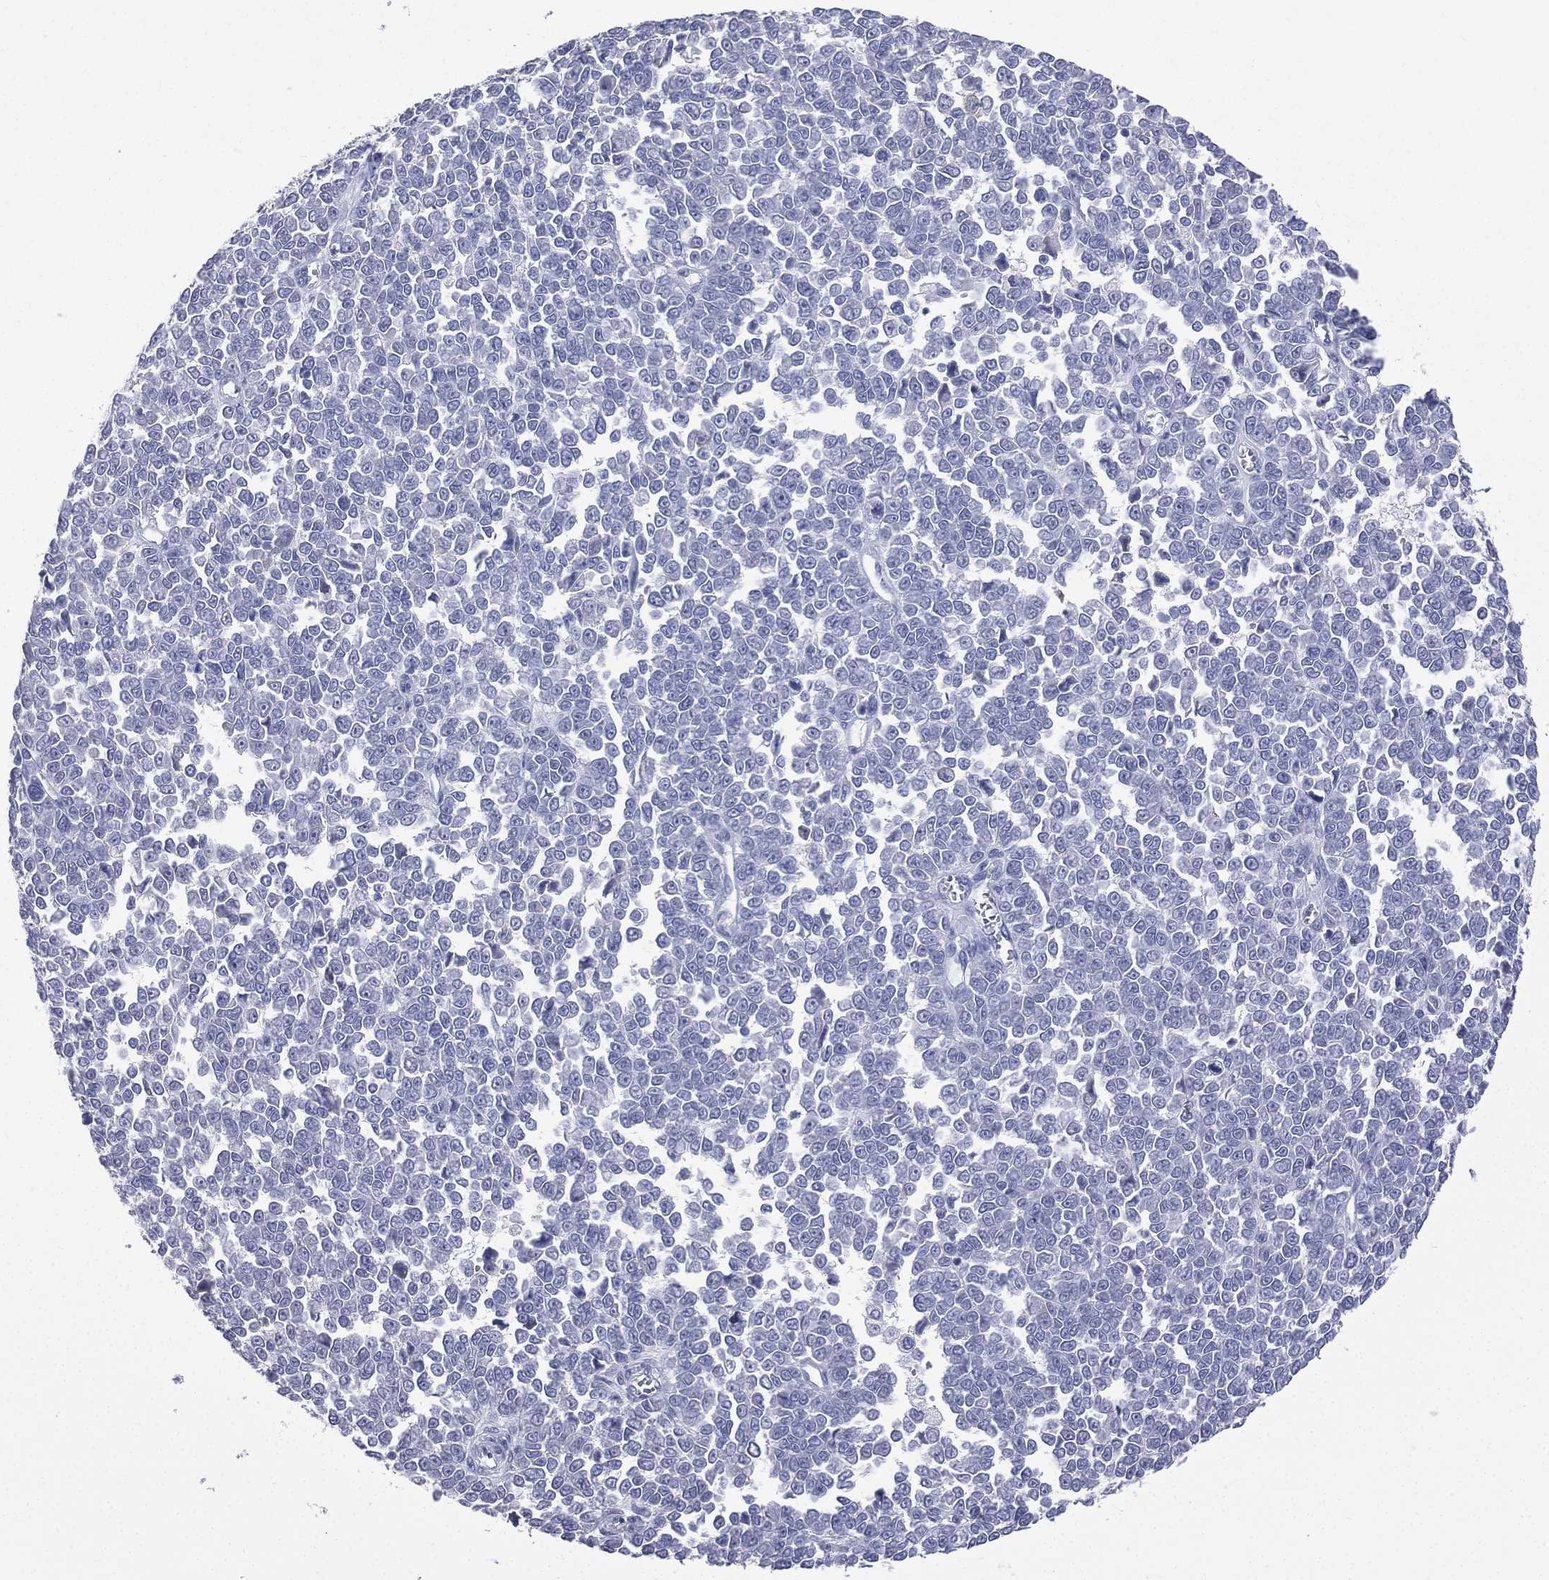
{"staining": {"intensity": "negative", "quantity": "none", "location": "none"}, "tissue": "melanoma", "cell_type": "Tumor cells", "image_type": "cancer", "snomed": [{"axis": "morphology", "description": "Malignant melanoma, NOS"}, {"axis": "topography", "description": "Skin"}], "caption": "Melanoma was stained to show a protein in brown. There is no significant expression in tumor cells. (DAB (3,3'-diaminobenzidine) immunohistochemistry (IHC) with hematoxylin counter stain).", "gene": "CES2", "patient": {"sex": "female", "age": 95}}